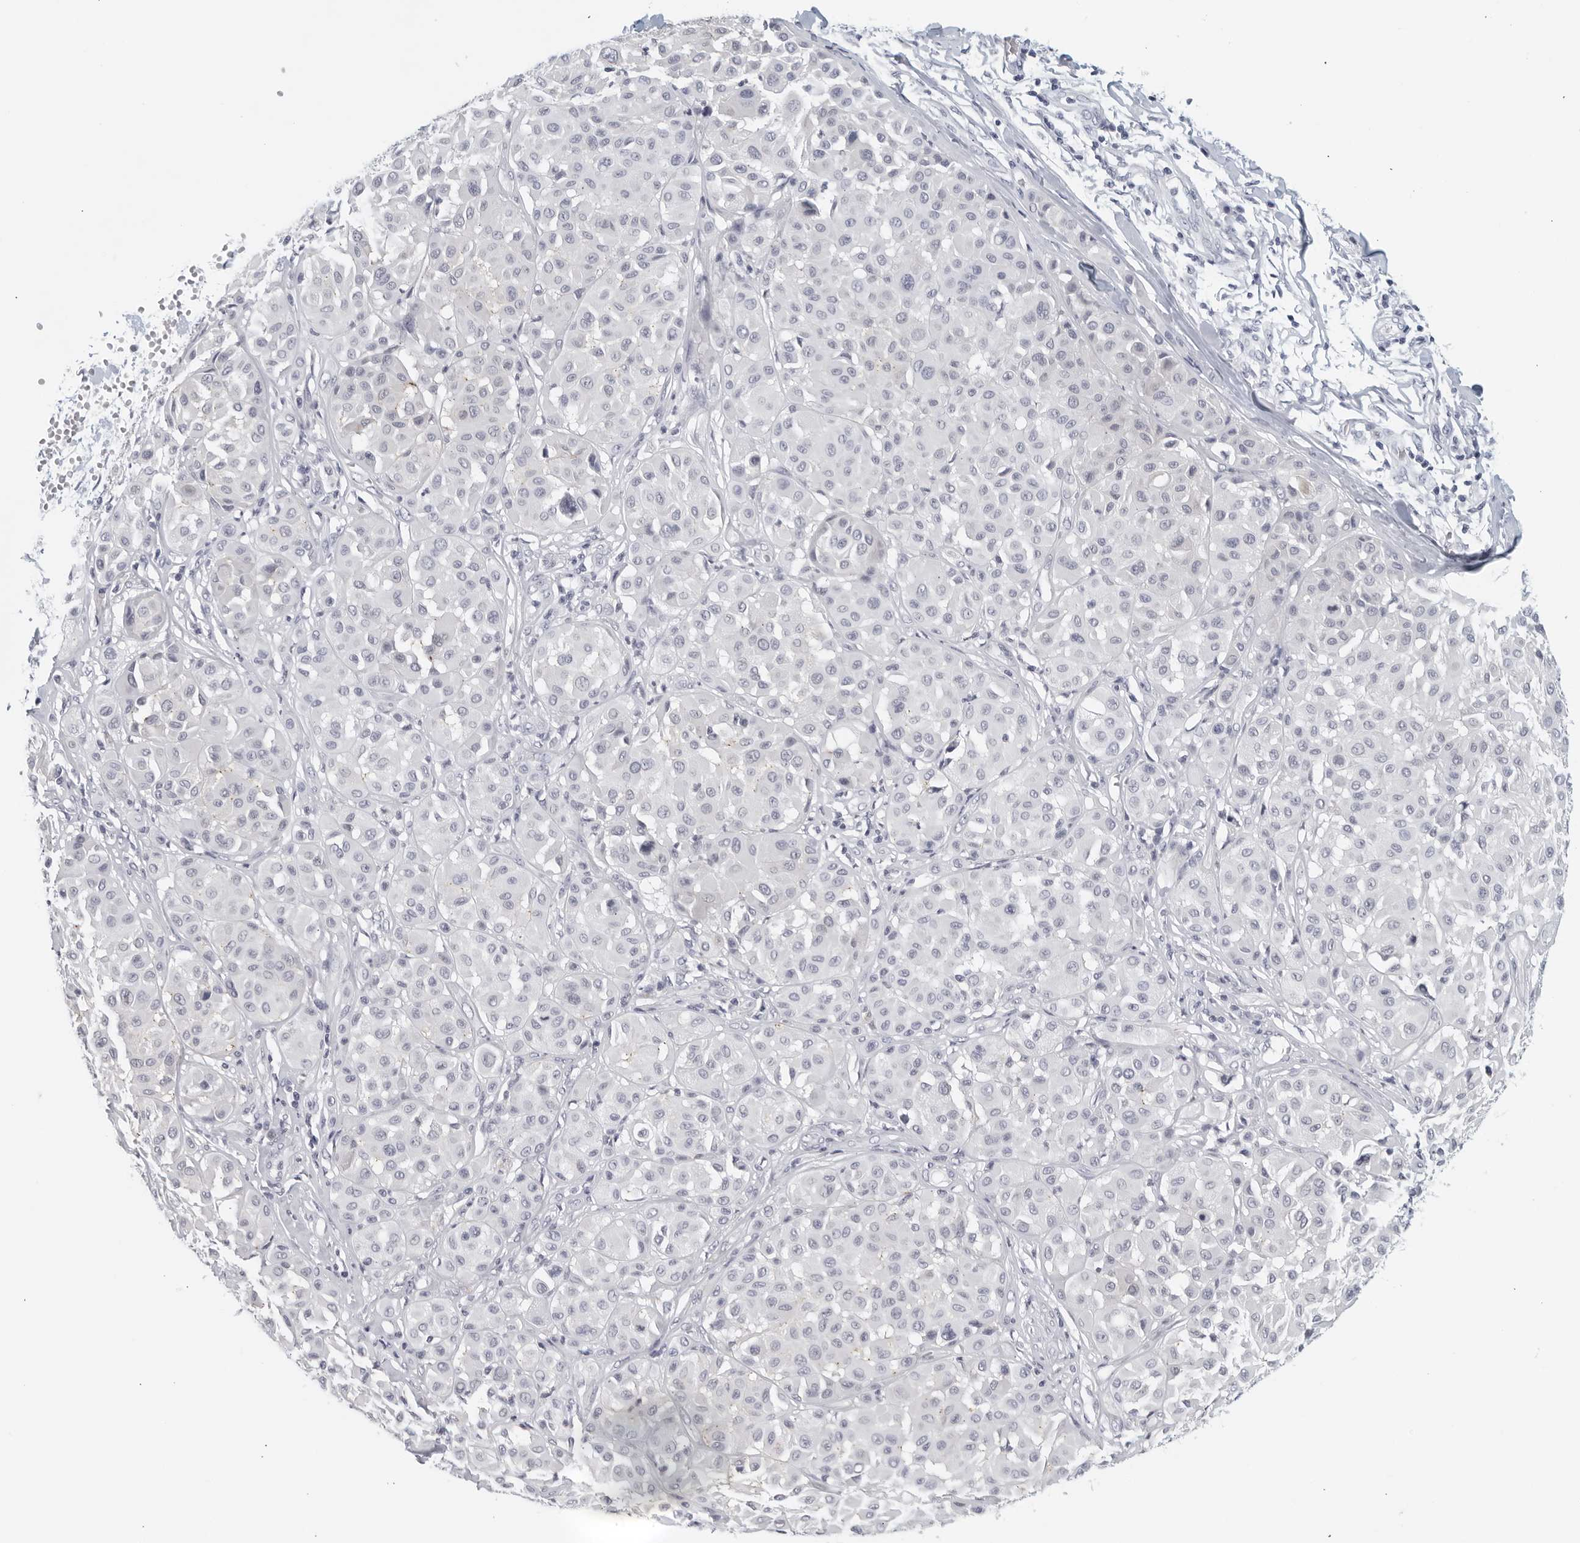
{"staining": {"intensity": "negative", "quantity": "none", "location": "none"}, "tissue": "melanoma", "cell_type": "Tumor cells", "image_type": "cancer", "snomed": [{"axis": "morphology", "description": "Malignant melanoma, Metastatic site"}, {"axis": "topography", "description": "Soft tissue"}], "caption": "Immunohistochemistry photomicrograph of neoplastic tissue: human melanoma stained with DAB exhibits no significant protein expression in tumor cells.", "gene": "MATN1", "patient": {"sex": "male", "age": 41}}